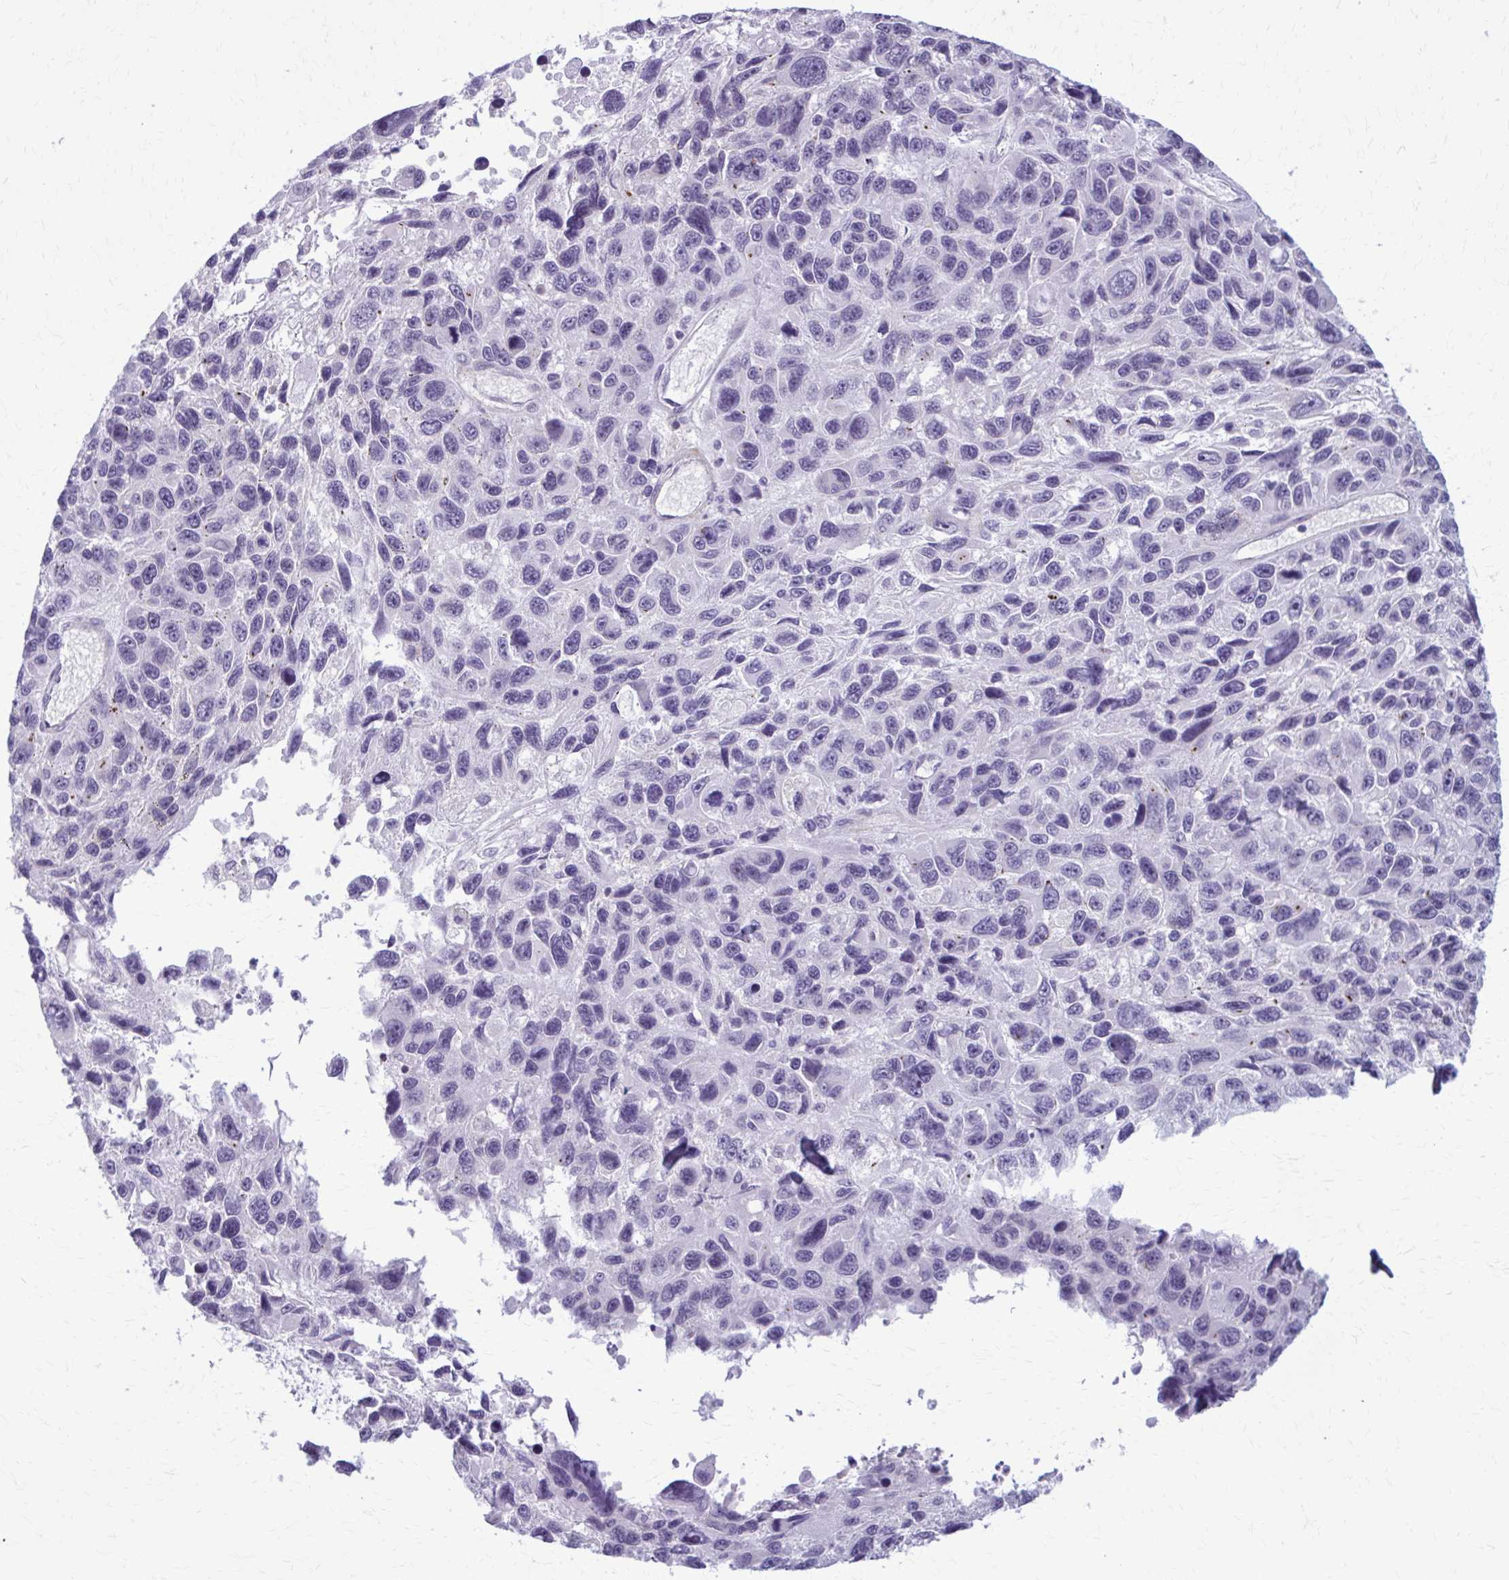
{"staining": {"intensity": "negative", "quantity": "none", "location": "none"}, "tissue": "melanoma", "cell_type": "Tumor cells", "image_type": "cancer", "snomed": [{"axis": "morphology", "description": "Malignant melanoma, NOS"}, {"axis": "topography", "description": "Skin"}], "caption": "IHC histopathology image of neoplastic tissue: human malignant melanoma stained with DAB (3,3'-diaminobenzidine) demonstrates no significant protein expression in tumor cells.", "gene": "CD38", "patient": {"sex": "male", "age": 53}}